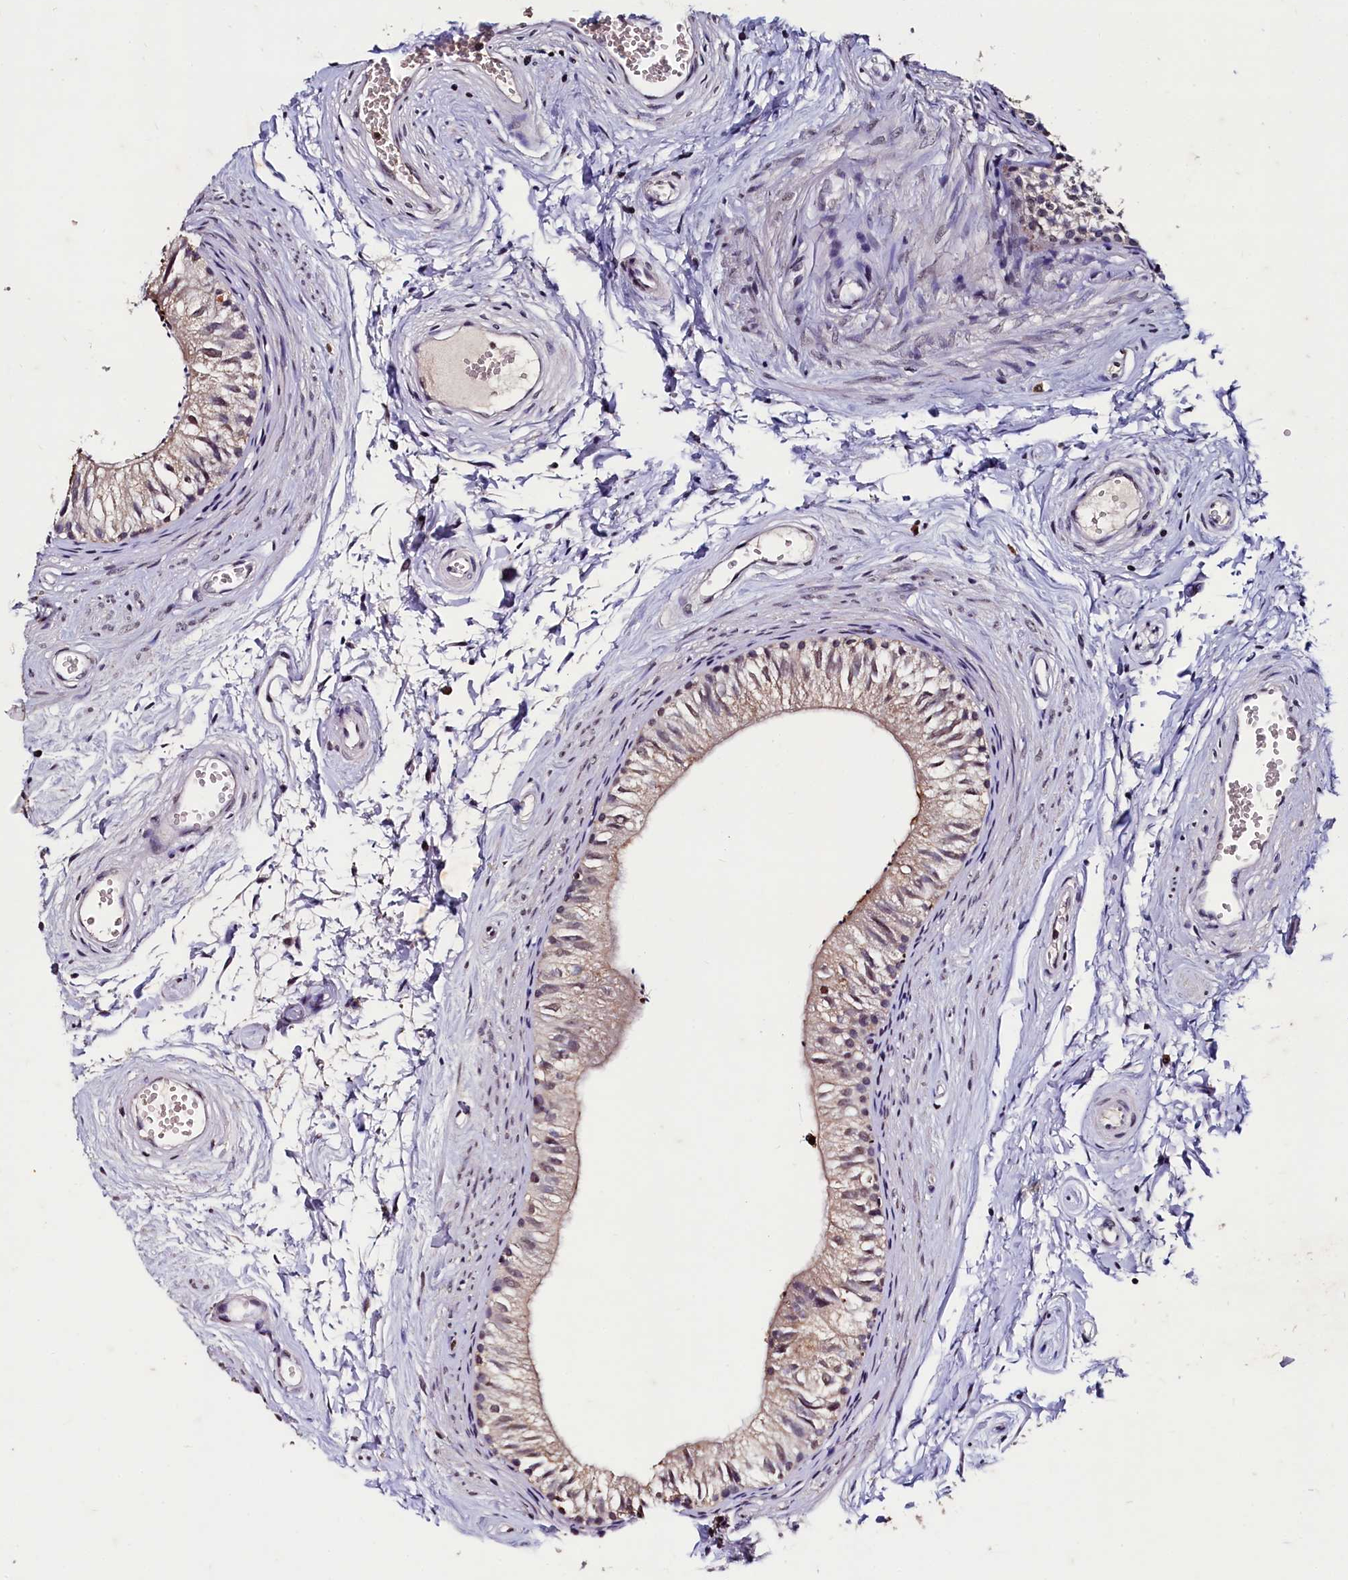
{"staining": {"intensity": "weak", "quantity": "25%-75%", "location": "cytoplasmic/membranous"}, "tissue": "epididymis", "cell_type": "Glandular cells", "image_type": "normal", "snomed": [{"axis": "morphology", "description": "Normal tissue, NOS"}, {"axis": "topography", "description": "Epididymis"}], "caption": "Glandular cells show low levels of weak cytoplasmic/membranous positivity in approximately 25%-75% of cells in benign human epididymis. (DAB IHC with brightfield microscopy, high magnification).", "gene": "CSTPP1", "patient": {"sex": "male", "age": 56}}